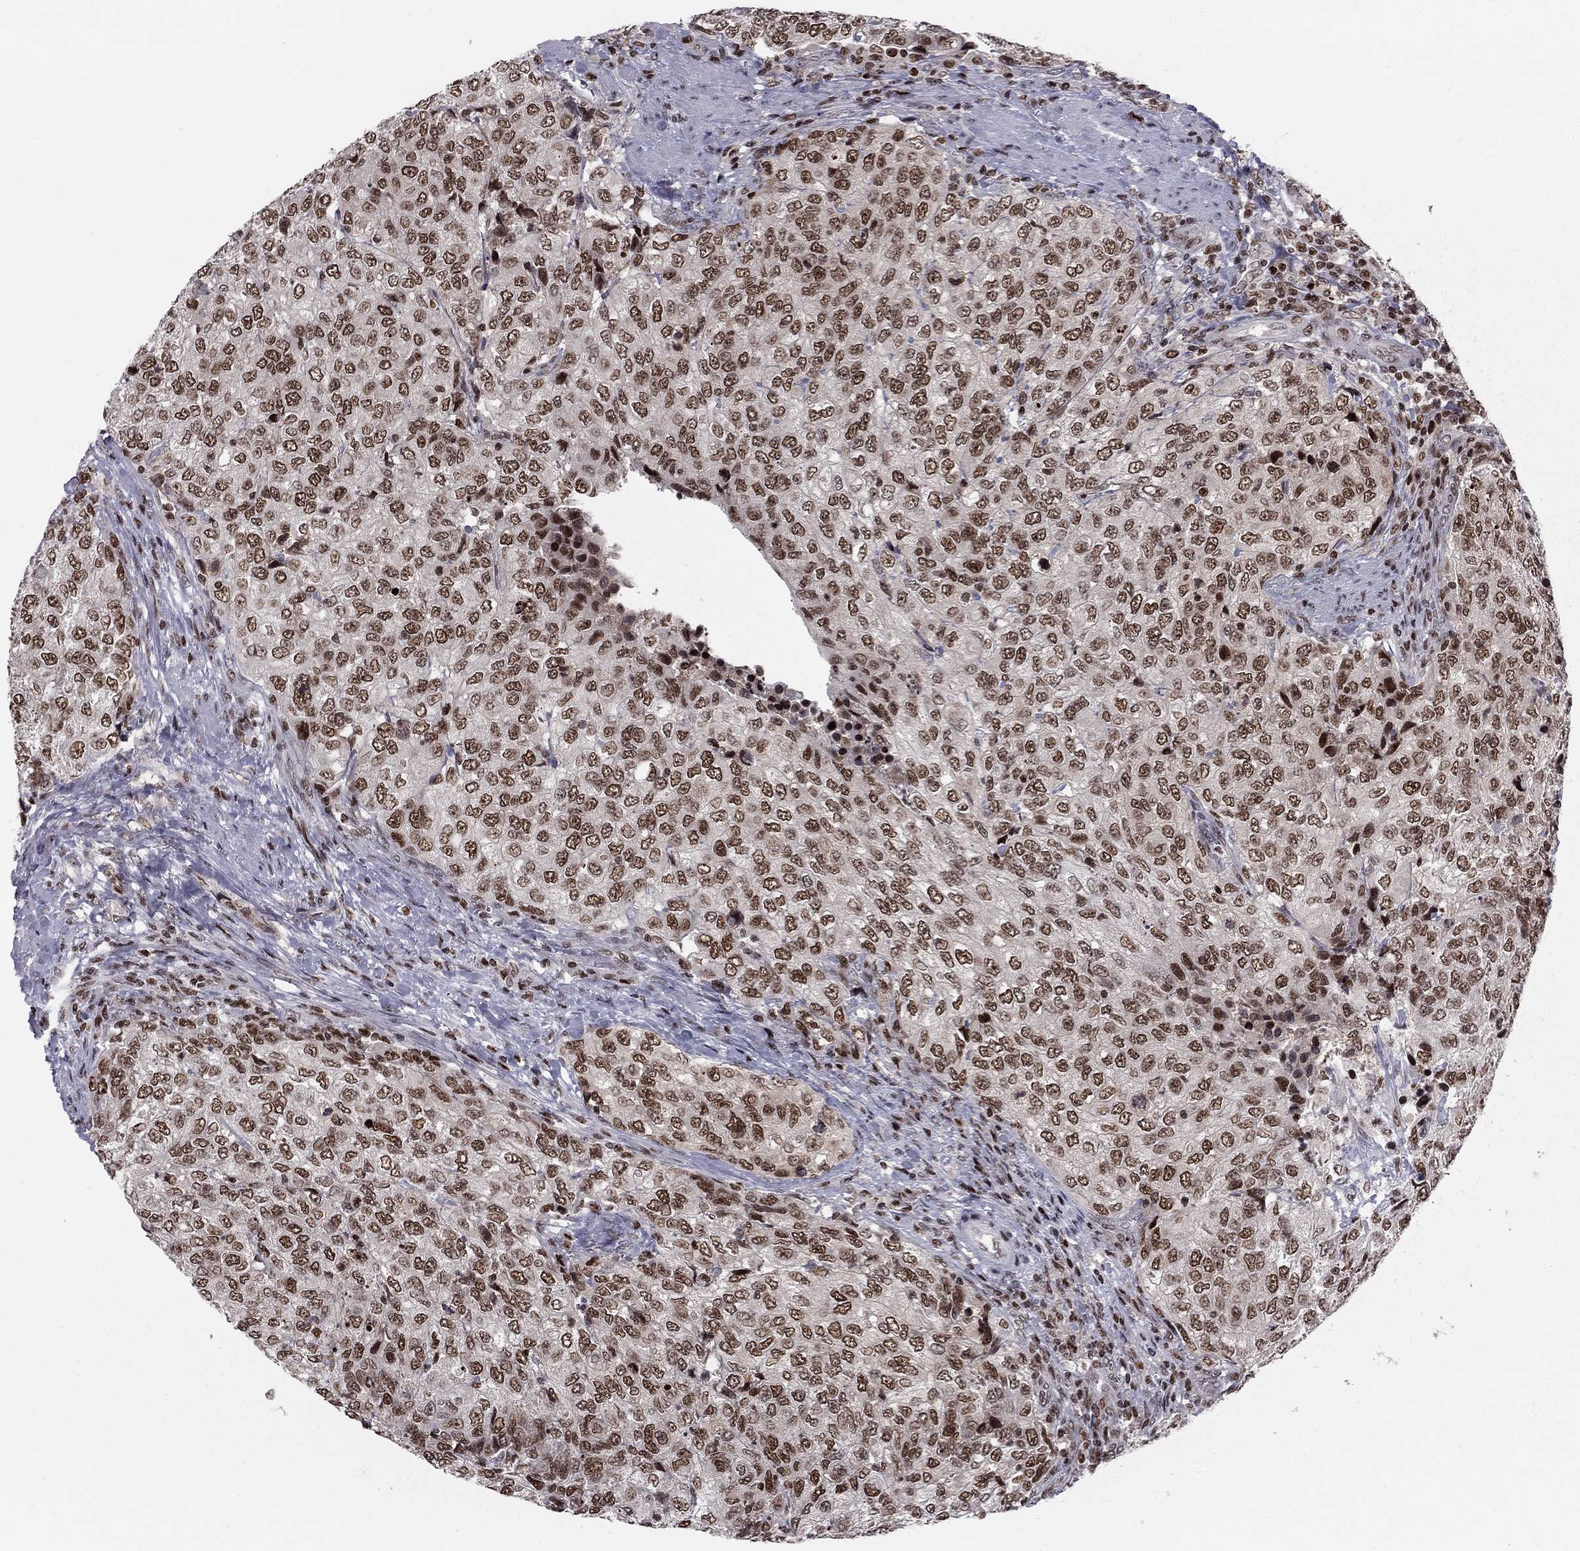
{"staining": {"intensity": "strong", "quantity": ">75%", "location": "nuclear"}, "tissue": "urothelial cancer", "cell_type": "Tumor cells", "image_type": "cancer", "snomed": [{"axis": "morphology", "description": "Urothelial carcinoma, High grade"}, {"axis": "topography", "description": "Urinary bladder"}], "caption": "Human urothelial cancer stained with a brown dye shows strong nuclear positive staining in approximately >75% of tumor cells.", "gene": "RNASEH2C", "patient": {"sex": "female", "age": 78}}